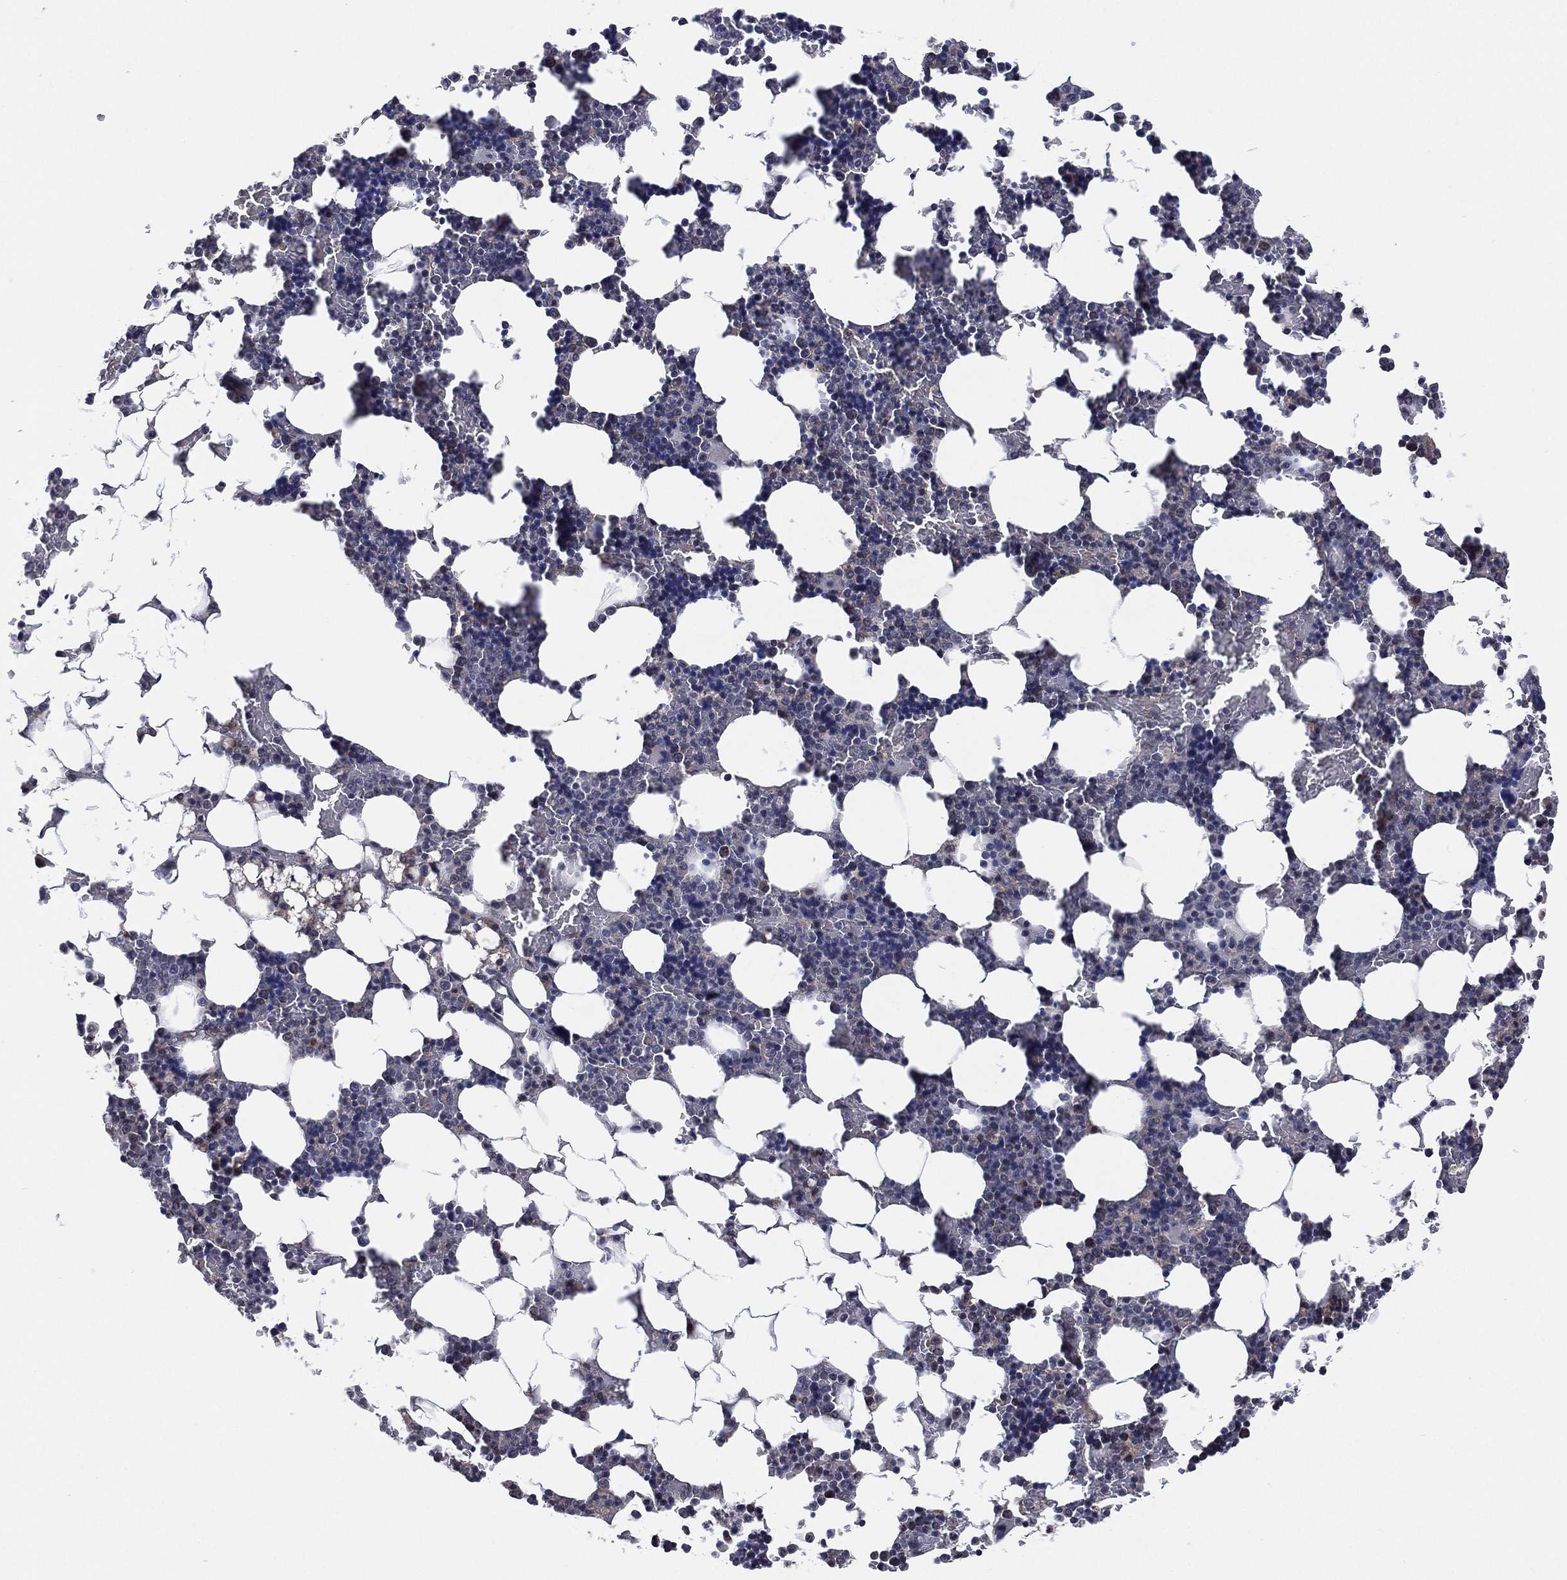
{"staining": {"intensity": "negative", "quantity": "none", "location": "none"}, "tissue": "bone marrow", "cell_type": "Hematopoietic cells", "image_type": "normal", "snomed": [{"axis": "morphology", "description": "Normal tissue, NOS"}, {"axis": "topography", "description": "Bone marrow"}], "caption": "This is an immunohistochemistry image of unremarkable human bone marrow. There is no staining in hematopoietic cells.", "gene": "SELENOO", "patient": {"sex": "male", "age": 51}}